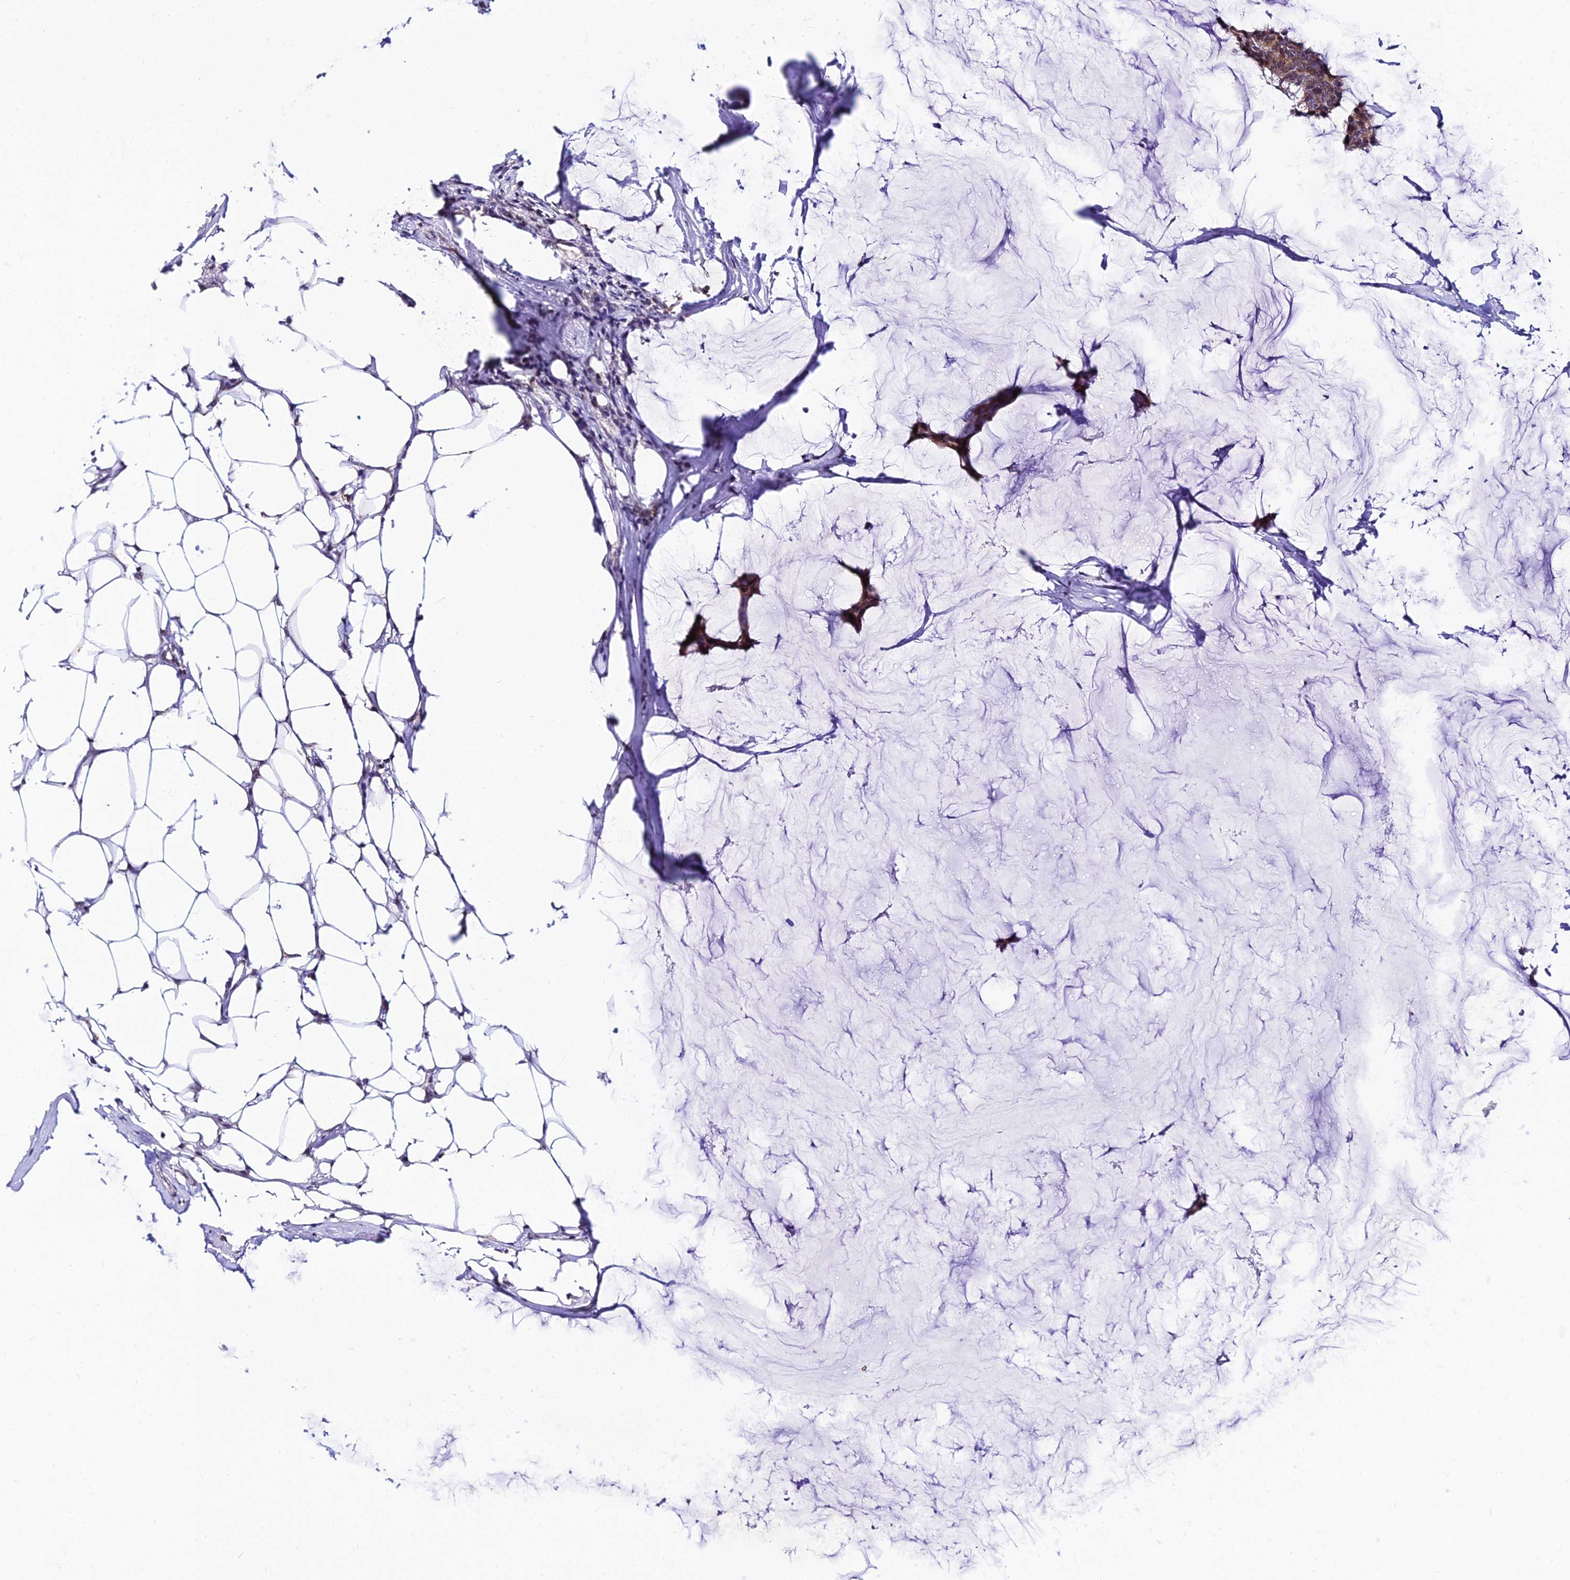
{"staining": {"intensity": "moderate", "quantity": ">75%", "location": "cytoplasmic/membranous"}, "tissue": "breast cancer", "cell_type": "Tumor cells", "image_type": "cancer", "snomed": [{"axis": "morphology", "description": "Duct carcinoma"}, {"axis": "topography", "description": "Breast"}], "caption": "Protein staining demonstrates moderate cytoplasmic/membranous staining in about >75% of tumor cells in breast invasive ductal carcinoma.", "gene": "CDNF", "patient": {"sex": "female", "age": 93}}